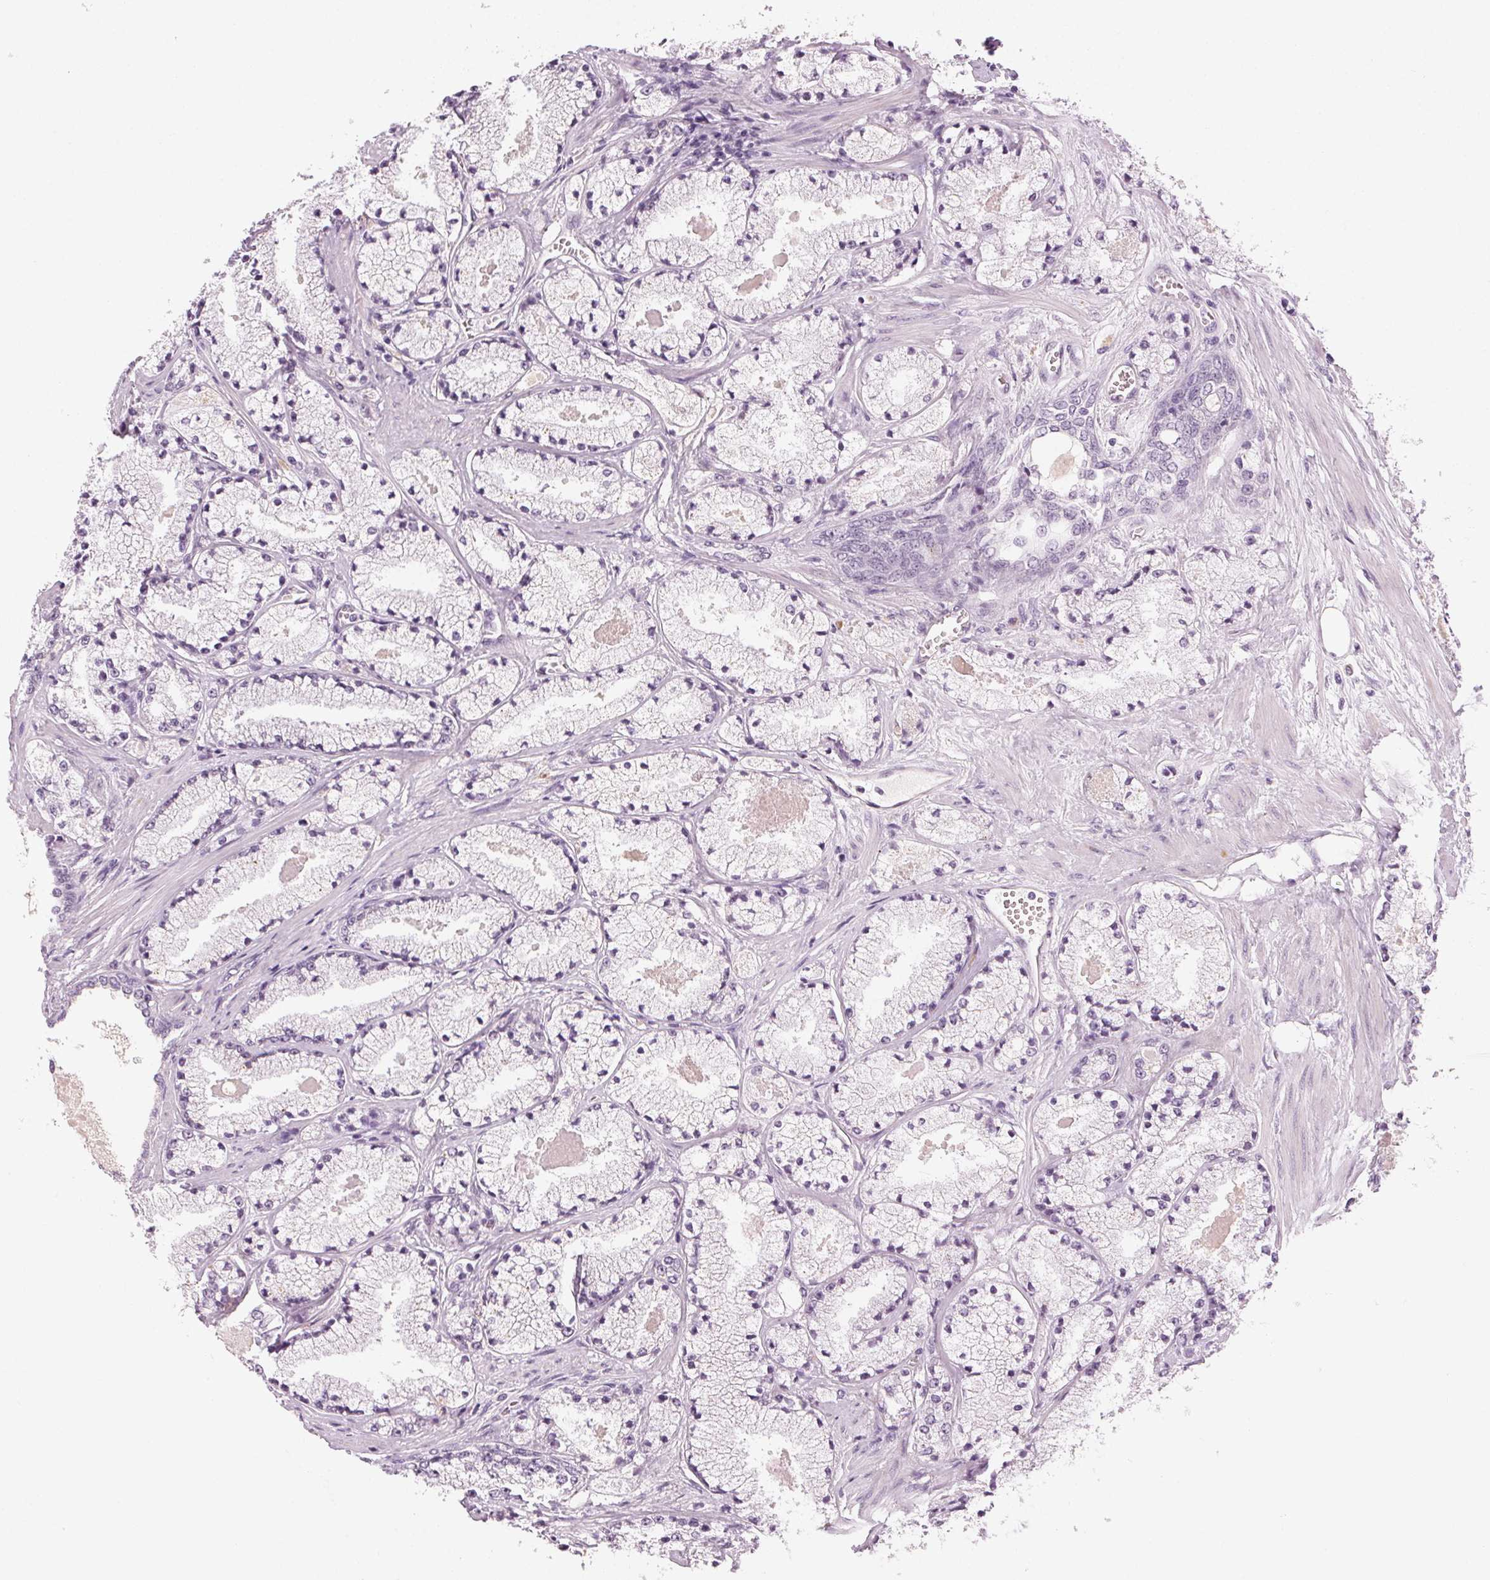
{"staining": {"intensity": "negative", "quantity": "none", "location": "none"}, "tissue": "prostate cancer", "cell_type": "Tumor cells", "image_type": "cancer", "snomed": [{"axis": "morphology", "description": "Adenocarcinoma, High grade"}, {"axis": "topography", "description": "Prostate"}], "caption": "A micrograph of adenocarcinoma (high-grade) (prostate) stained for a protein shows no brown staining in tumor cells.", "gene": "HSF5", "patient": {"sex": "male", "age": 63}}